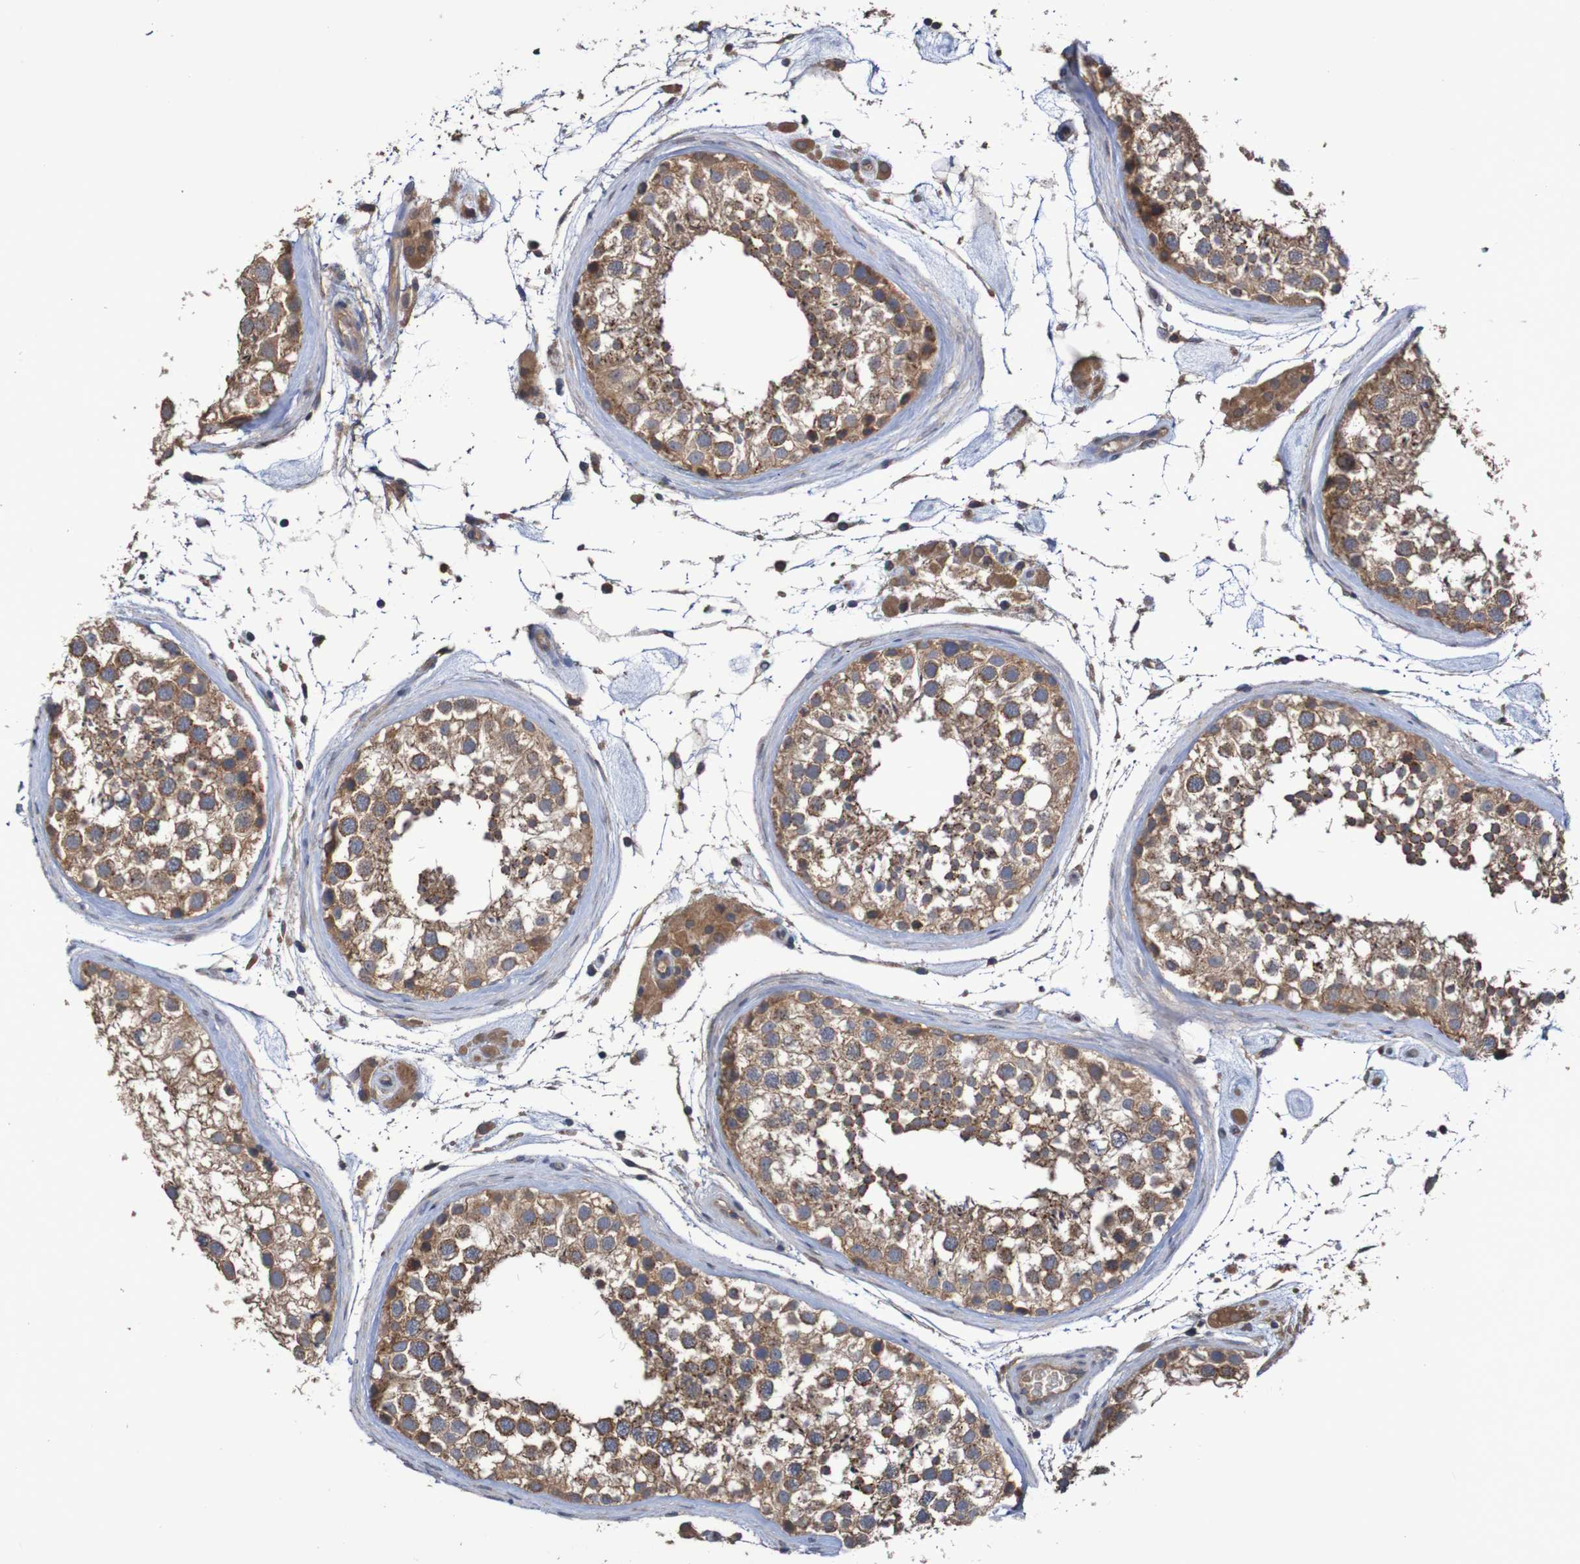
{"staining": {"intensity": "moderate", "quantity": ">75%", "location": "cytoplasmic/membranous"}, "tissue": "testis", "cell_type": "Cells in seminiferous ducts", "image_type": "normal", "snomed": [{"axis": "morphology", "description": "Normal tissue, NOS"}, {"axis": "topography", "description": "Testis"}], "caption": "A brown stain labels moderate cytoplasmic/membranous positivity of a protein in cells in seminiferous ducts of benign testis.", "gene": "PHYH", "patient": {"sex": "male", "age": 46}}